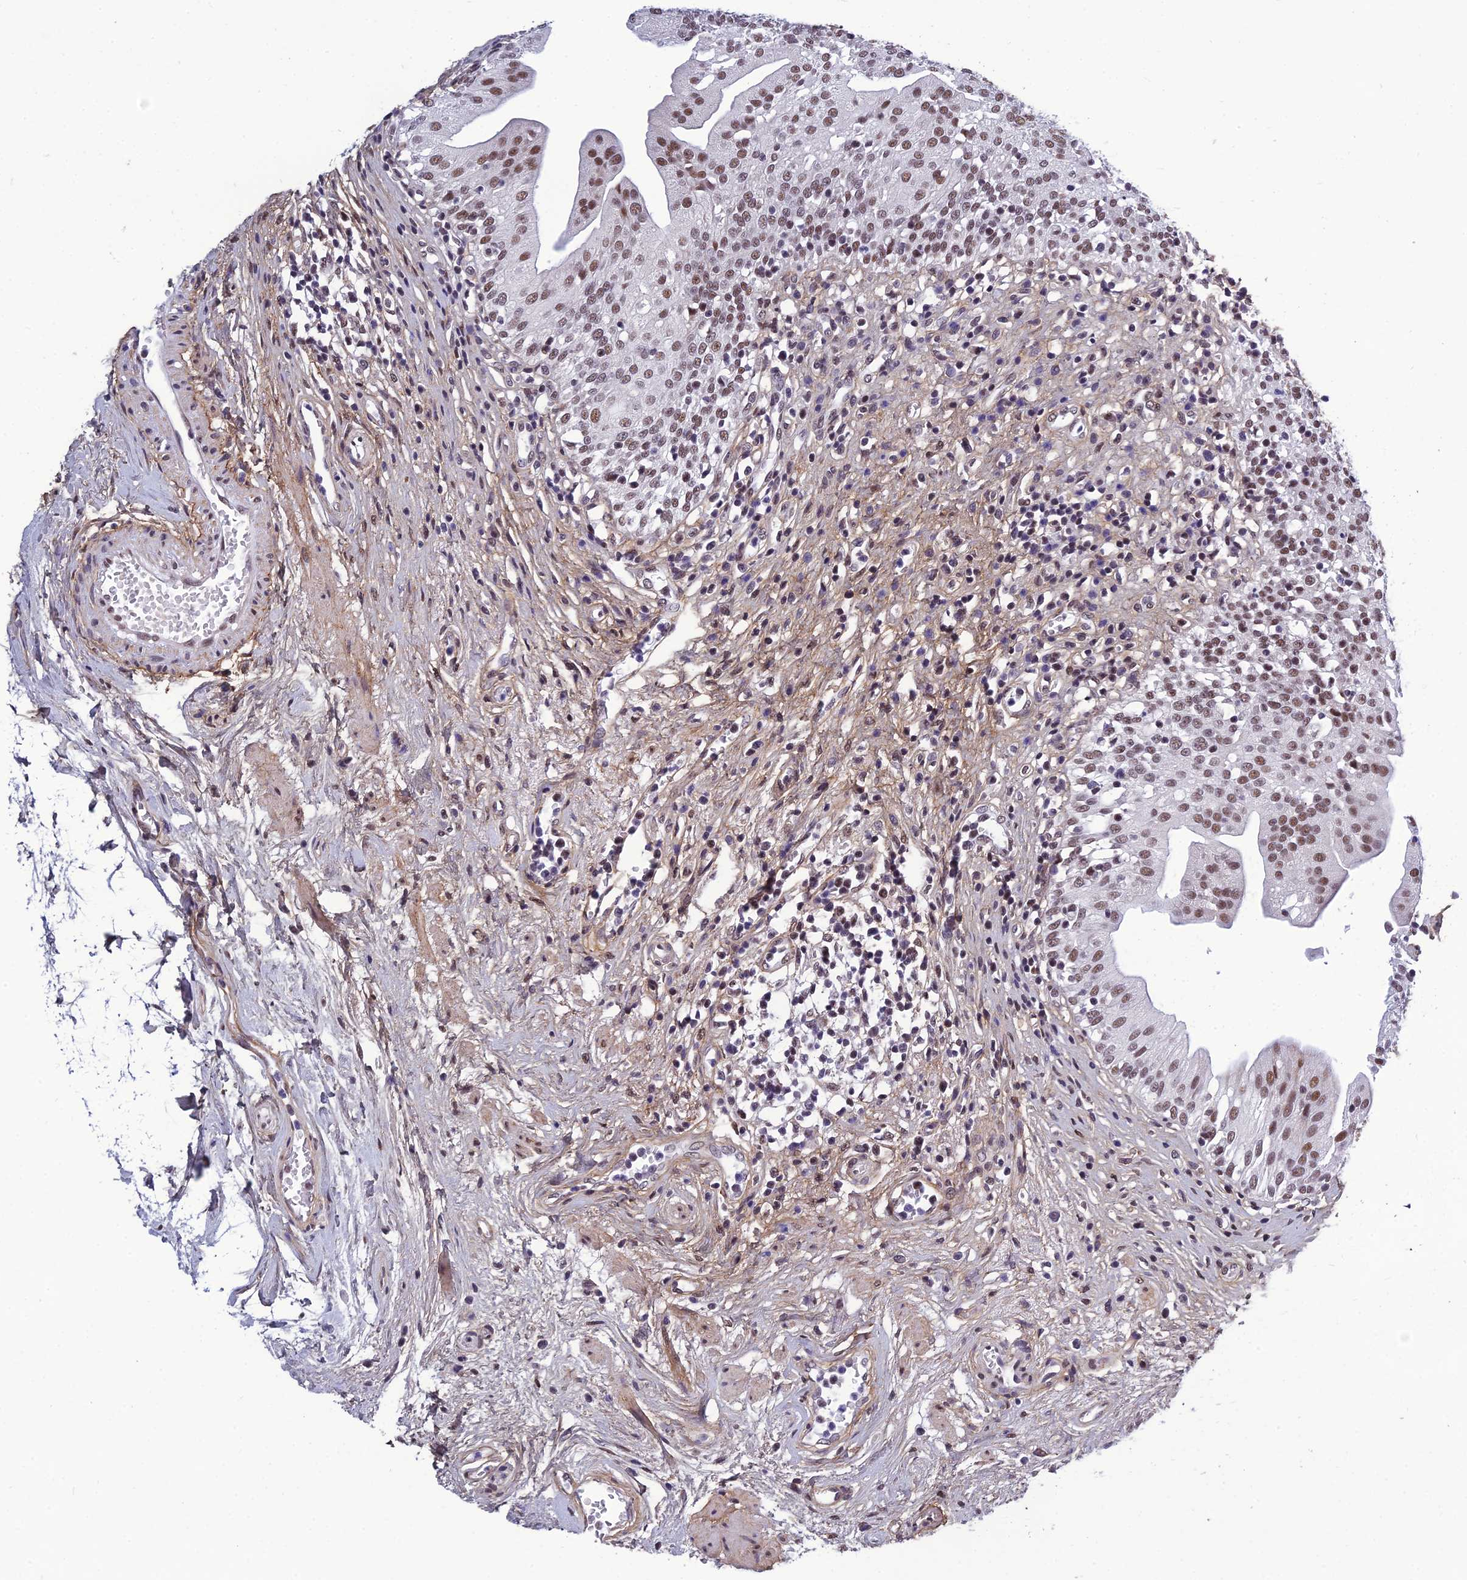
{"staining": {"intensity": "moderate", "quantity": ">75%", "location": "nuclear"}, "tissue": "urinary bladder", "cell_type": "Urothelial cells", "image_type": "normal", "snomed": [{"axis": "morphology", "description": "Normal tissue, NOS"}, {"axis": "morphology", "description": "Inflammation, NOS"}, {"axis": "topography", "description": "Urinary bladder"}], "caption": "Moderate nuclear positivity for a protein is present in about >75% of urothelial cells of benign urinary bladder using immunohistochemistry (IHC).", "gene": "RSRC1", "patient": {"sex": "male", "age": 63}}